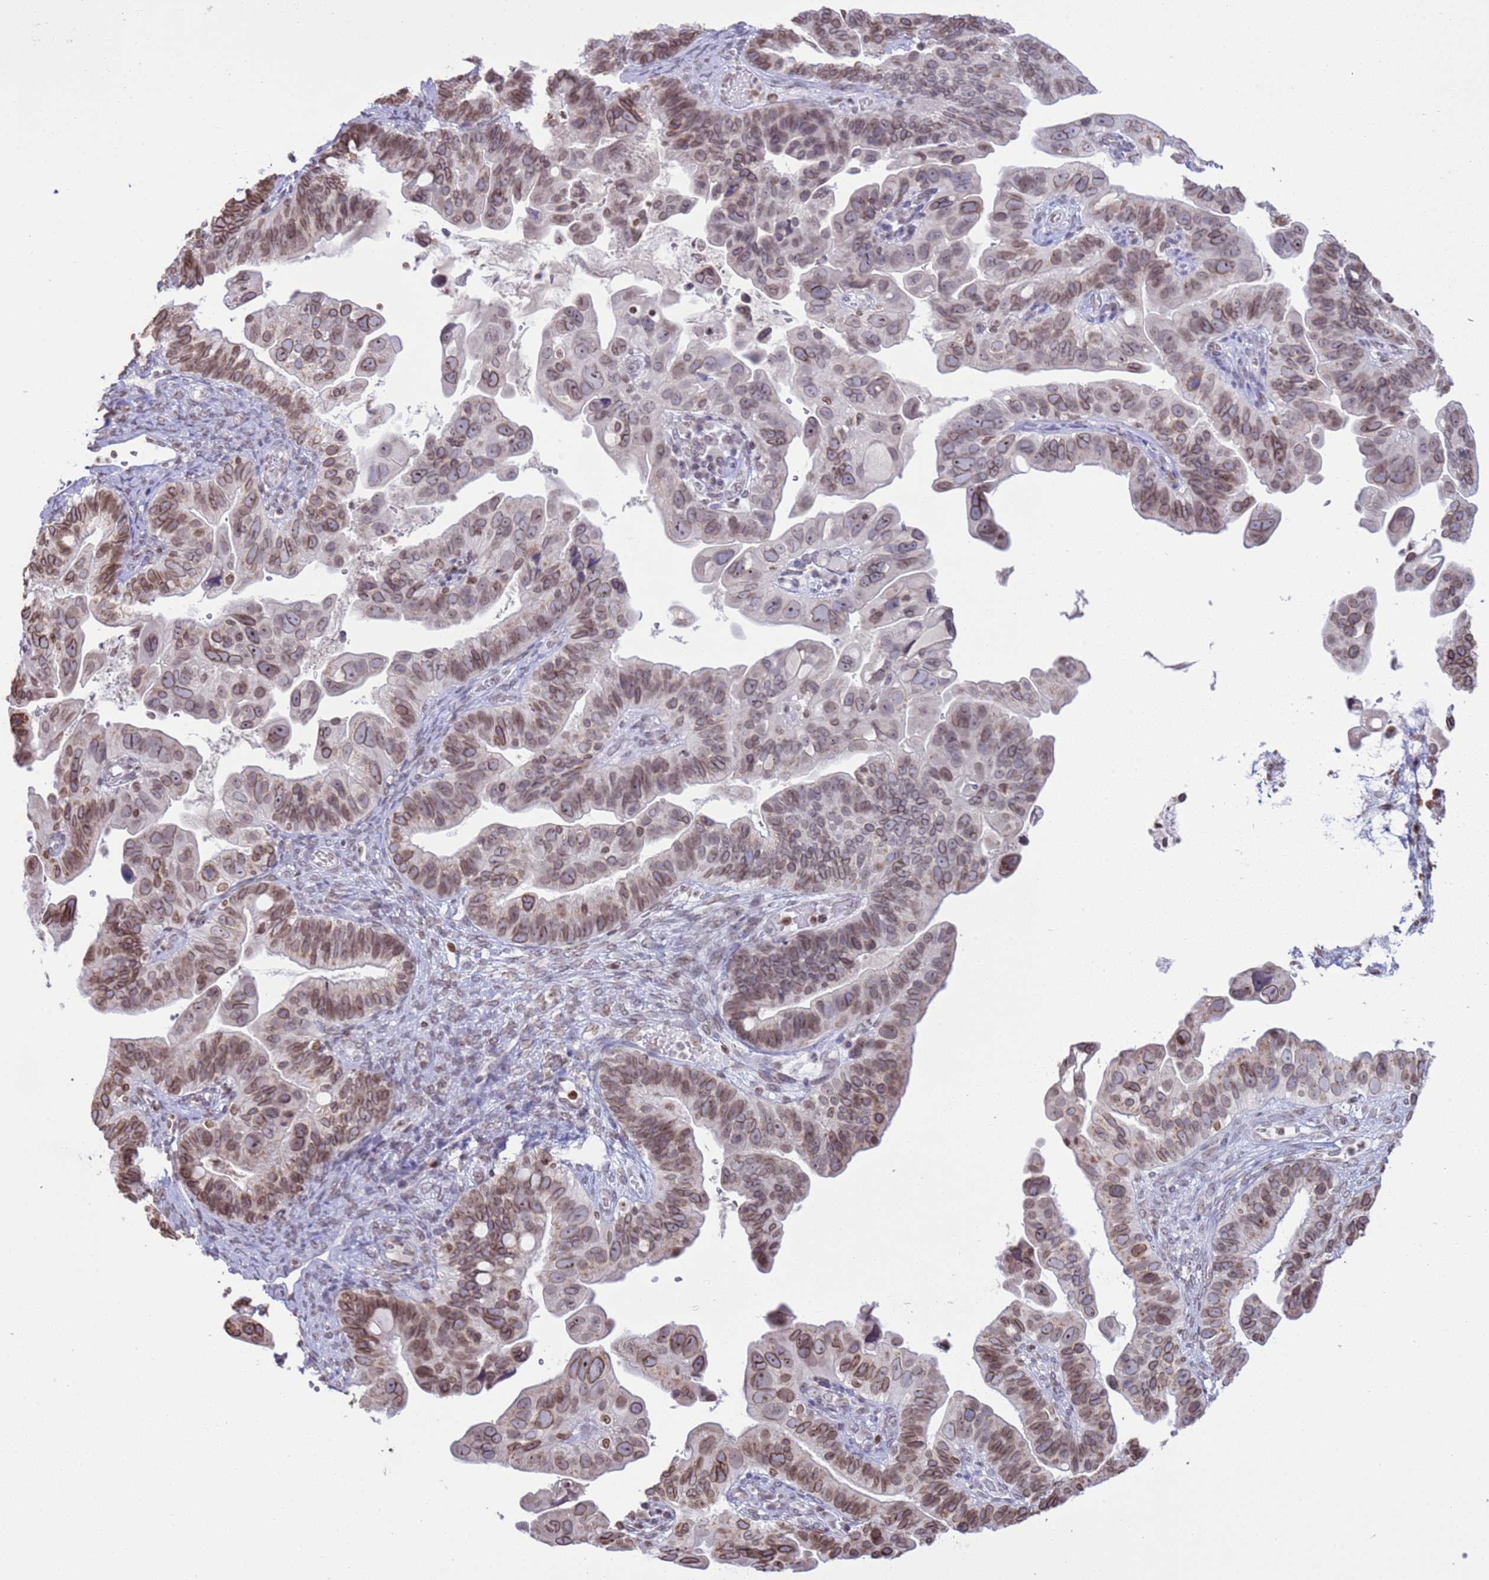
{"staining": {"intensity": "moderate", "quantity": ">75%", "location": "cytoplasmic/membranous,nuclear"}, "tissue": "ovarian cancer", "cell_type": "Tumor cells", "image_type": "cancer", "snomed": [{"axis": "morphology", "description": "Cystadenocarcinoma, serous, NOS"}, {"axis": "topography", "description": "Ovary"}], "caption": "Brown immunohistochemical staining in human ovarian cancer (serous cystadenocarcinoma) displays moderate cytoplasmic/membranous and nuclear positivity in approximately >75% of tumor cells.", "gene": "DHX37", "patient": {"sex": "female", "age": 56}}